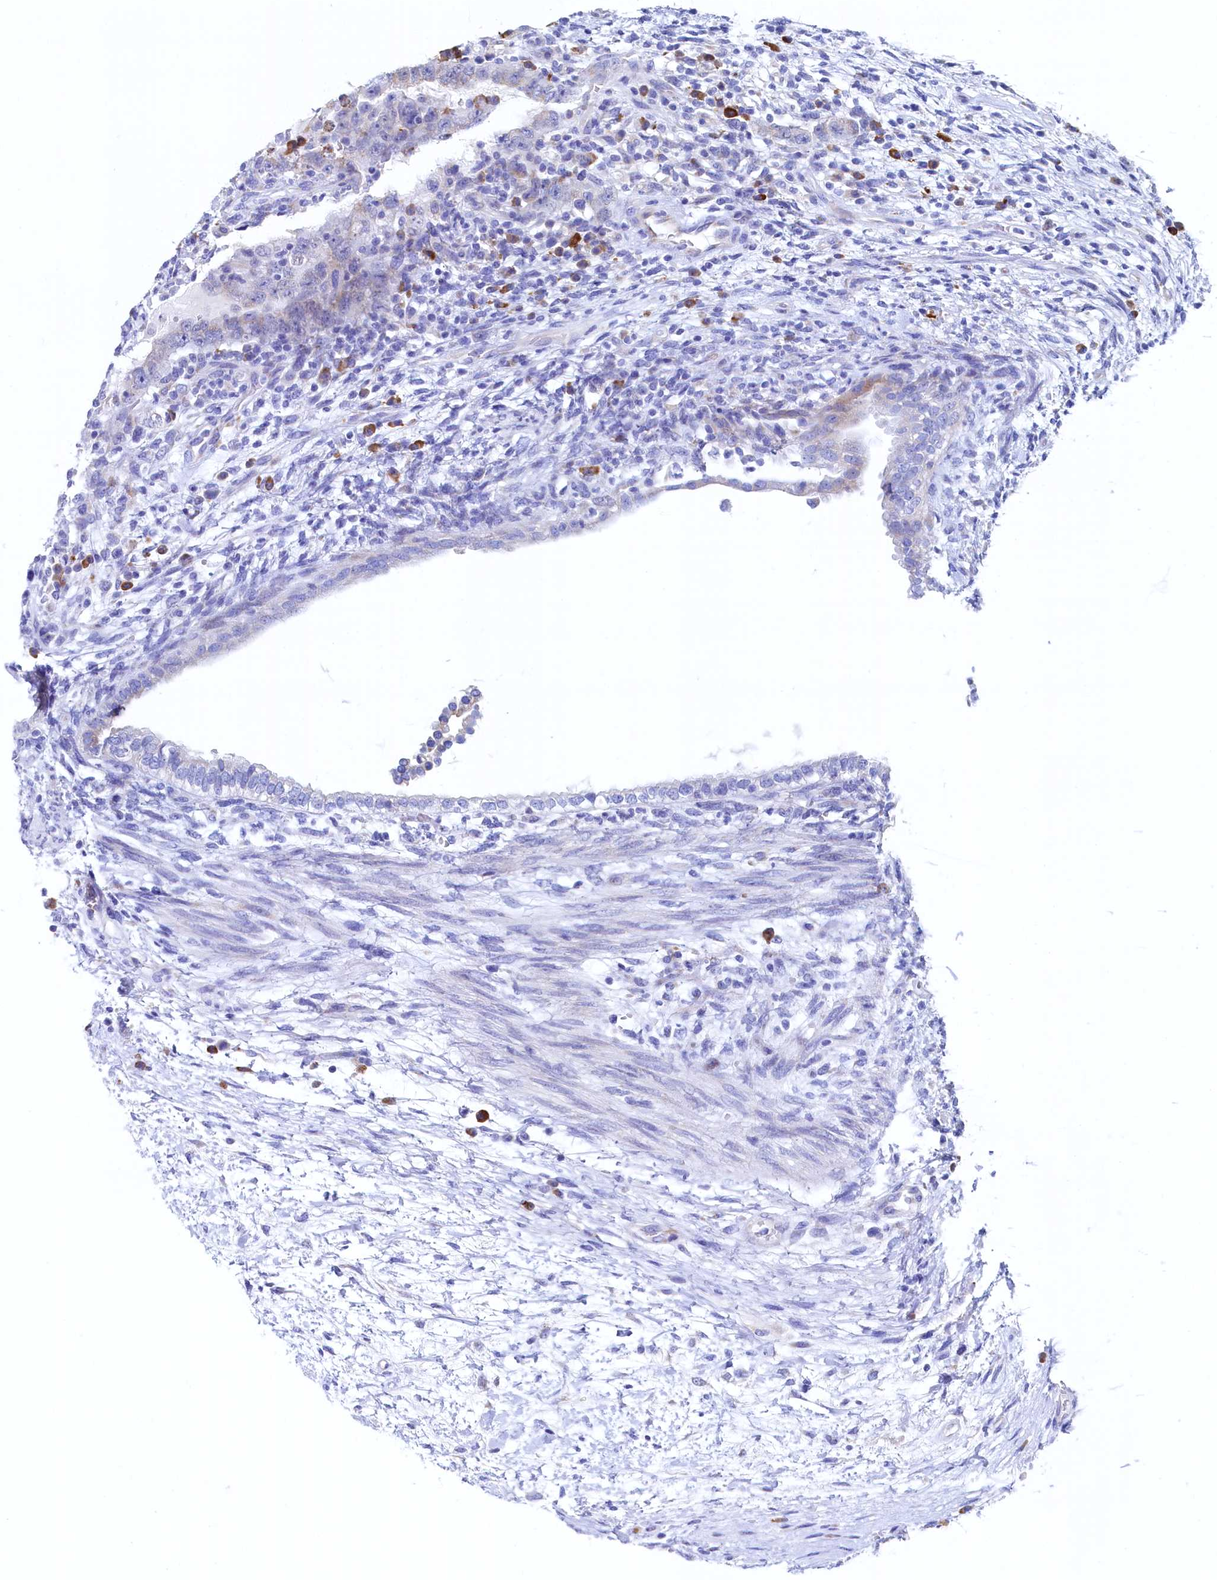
{"staining": {"intensity": "negative", "quantity": "none", "location": "none"}, "tissue": "testis cancer", "cell_type": "Tumor cells", "image_type": "cancer", "snomed": [{"axis": "morphology", "description": "Carcinoma, Embryonal, NOS"}, {"axis": "topography", "description": "Testis"}], "caption": "Histopathology image shows no significant protein expression in tumor cells of testis cancer. The staining was performed using DAB to visualize the protein expression in brown, while the nuclei were stained in blue with hematoxylin (Magnification: 20x).", "gene": "CBLIF", "patient": {"sex": "male", "age": 26}}